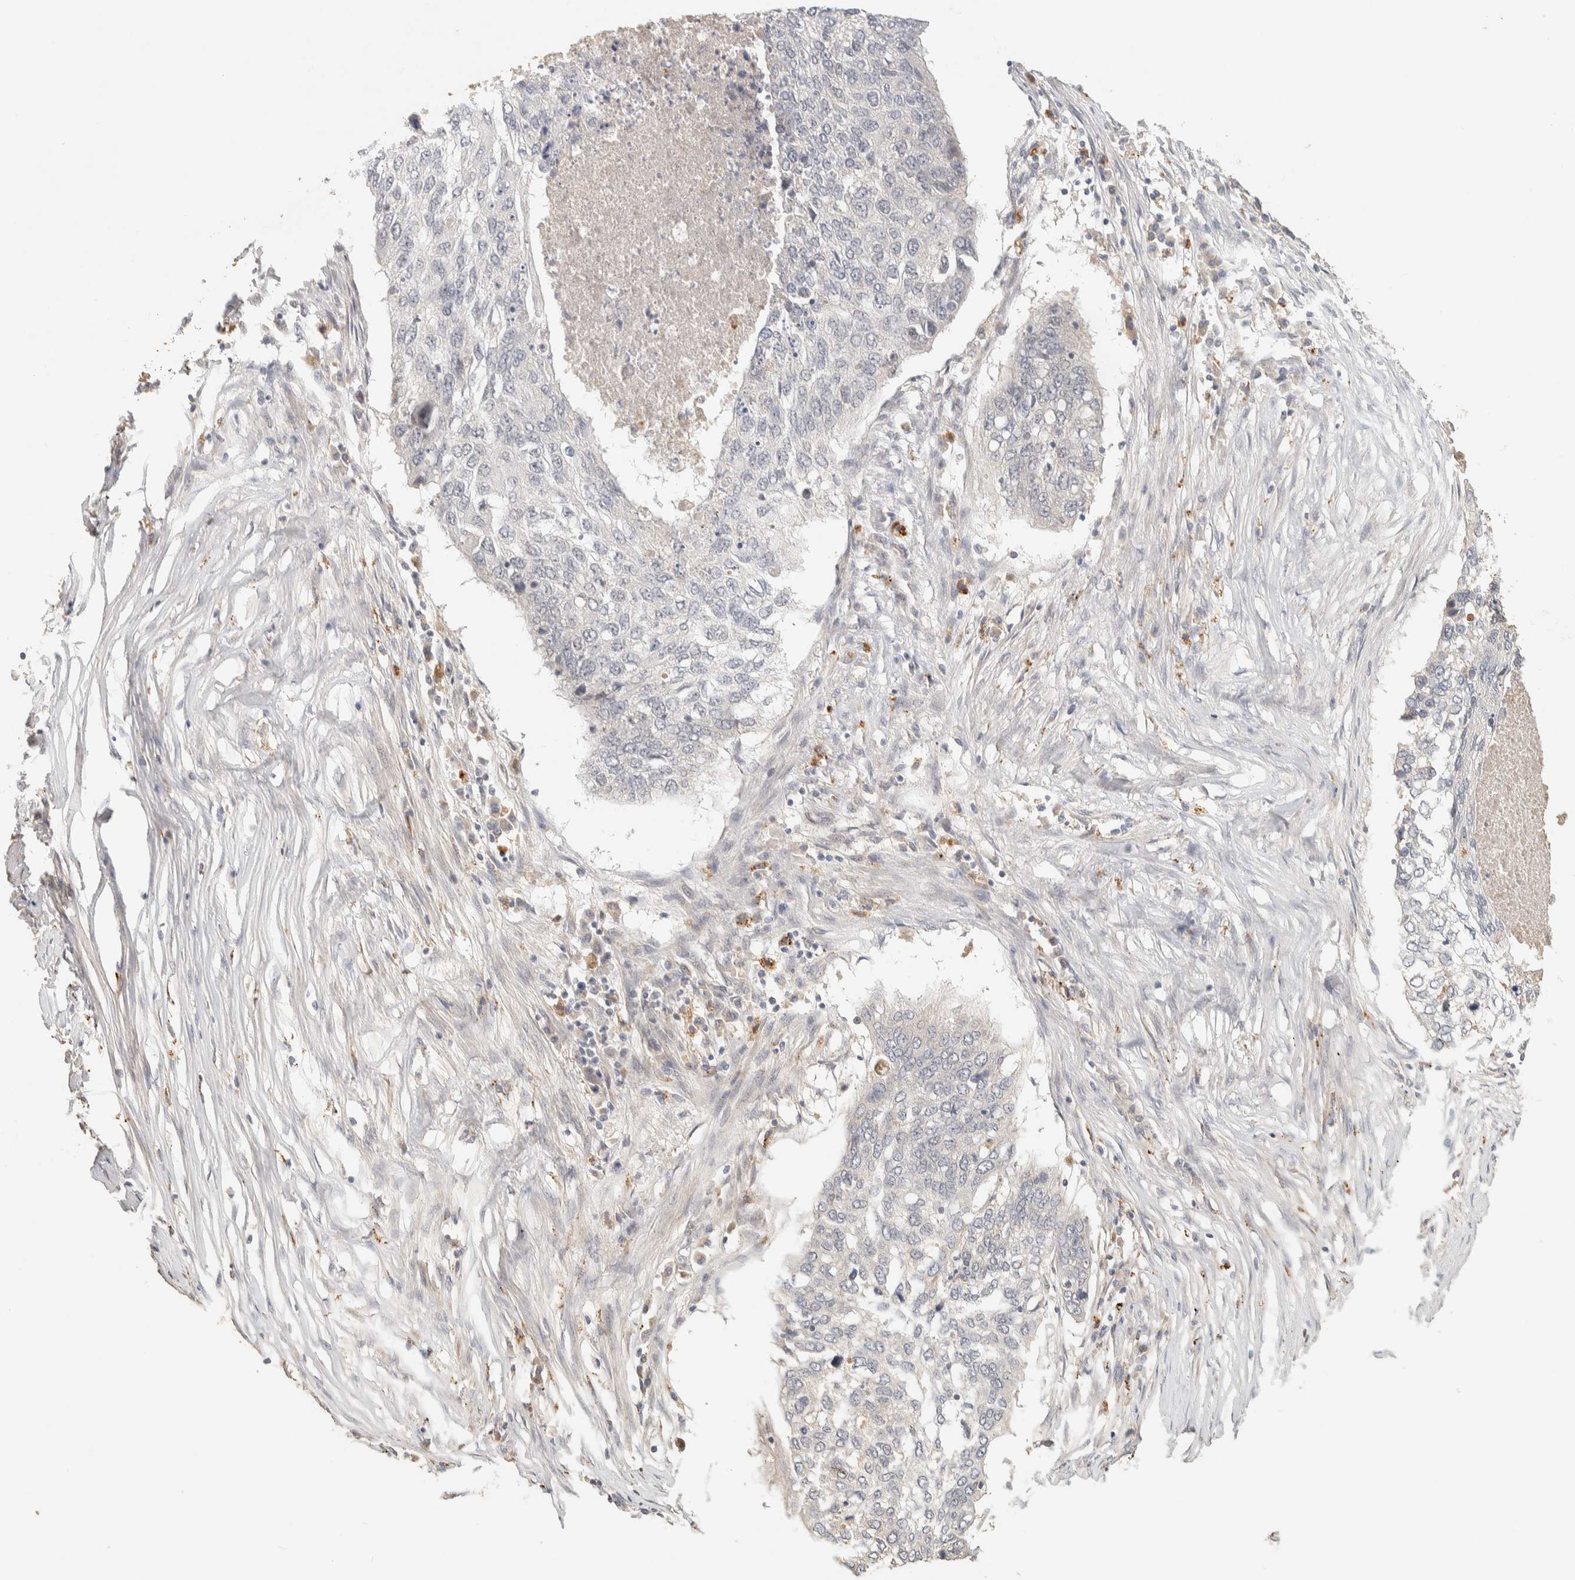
{"staining": {"intensity": "negative", "quantity": "none", "location": "none"}, "tissue": "lung cancer", "cell_type": "Tumor cells", "image_type": "cancer", "snomed": [{"axis": "morphology", "description": "Squamous cell carcinoma, NOS"}, {"axis": "topography", "description": "Lung"}], "caption": "IHC histopathology image of lung cancer (squamous cell carcinoma) stained for a protein (brown), which exhibits no positivity in tumor cells.", "gene": "ITPA", "patient": {"sex": "female", "age": 63}}